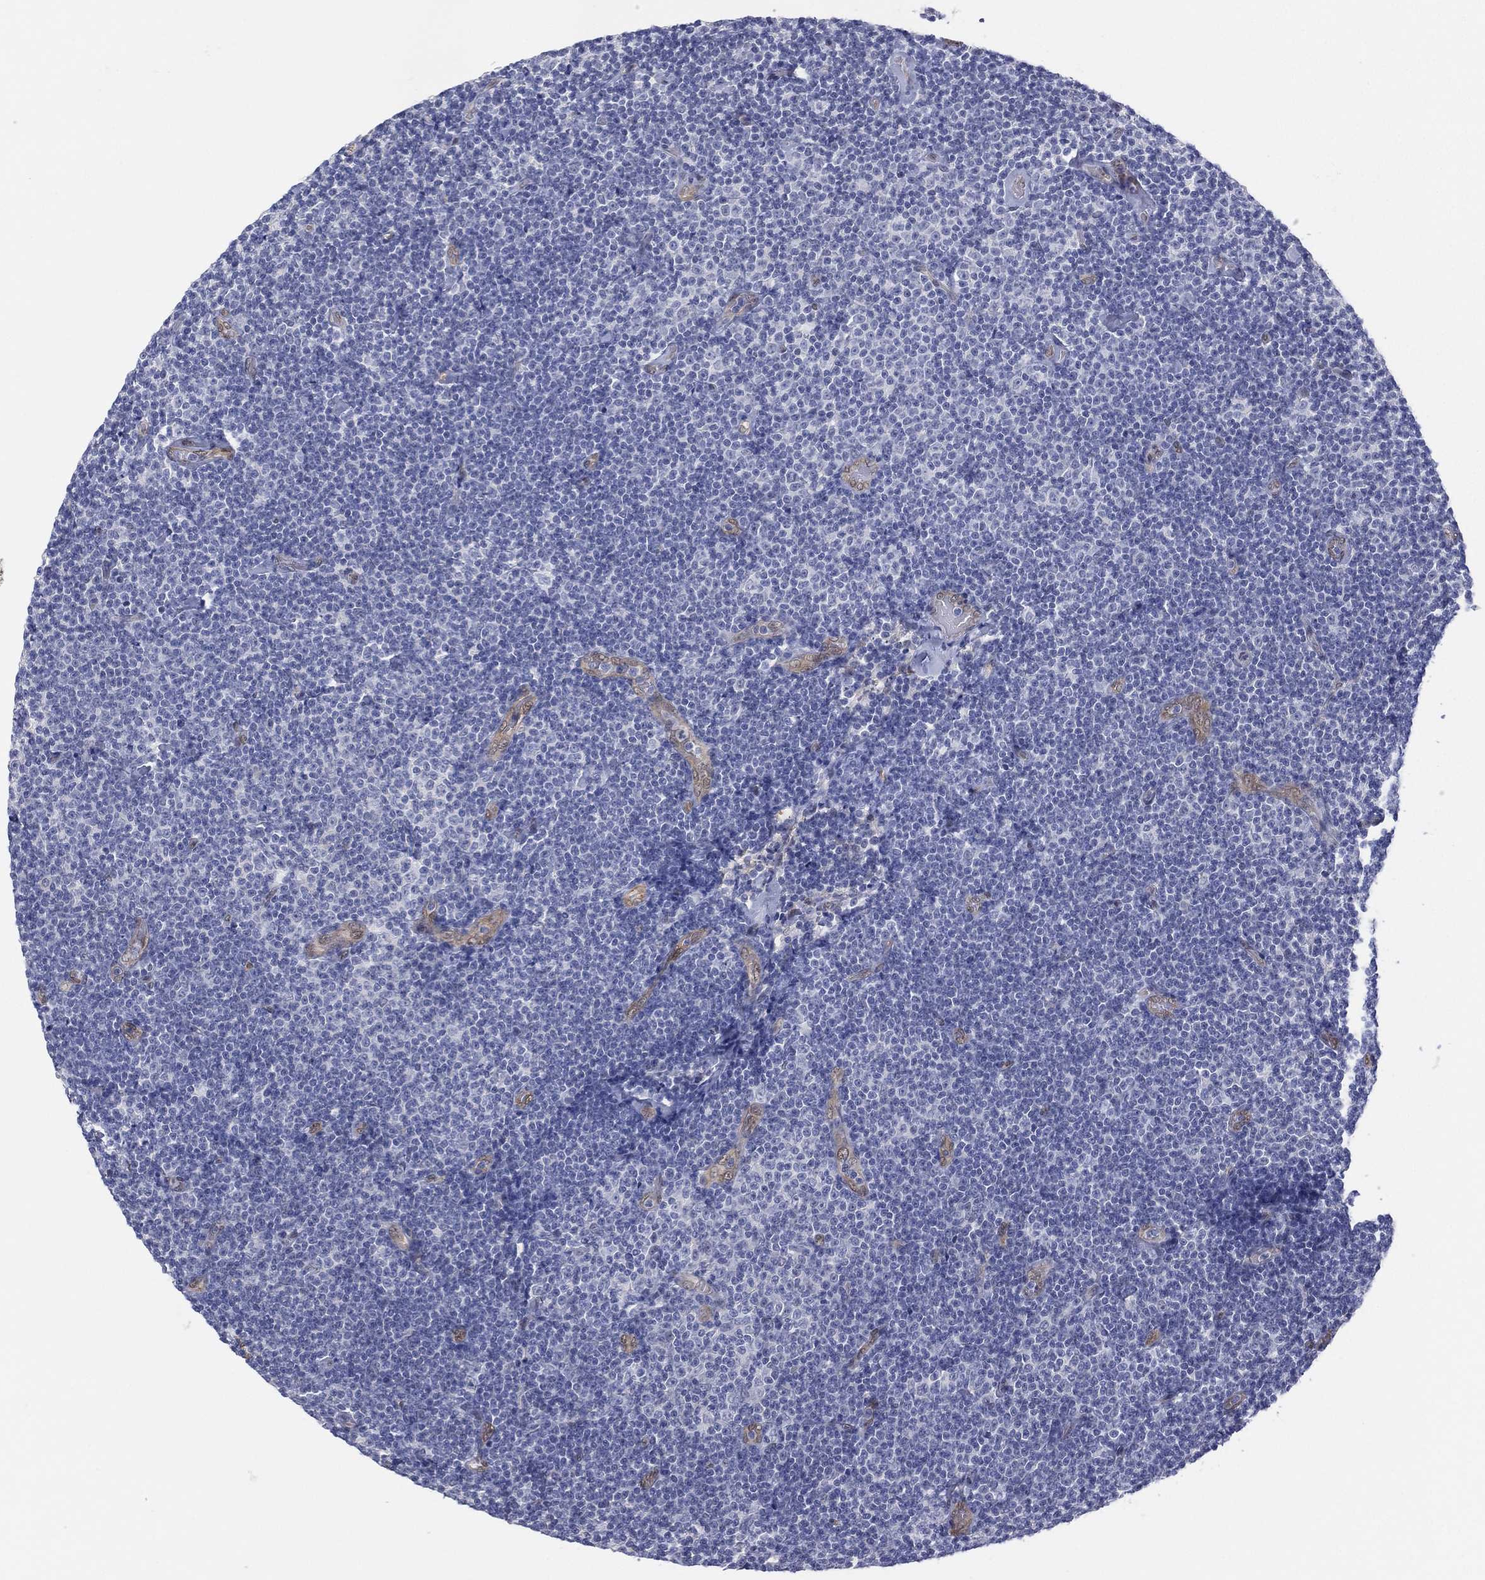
{"staining": {"intensity": "negative", "quantity": "none", "location": "none"}, "tissue": "lymphoma", "cell_type": "Tumor cells", "image_type": "cancer", "snomed": [{"axis": "morphology", "description": "Malignant lymphoma, non-Hodgkin's type, Low grade"}, {"axis": "topography", "description": "Lymph node"}], "caption": "There is no significant expression in tumor cells of lymphoma.", "gene": "DDAH1", "patient": {"sex": "male", "age": 81}}